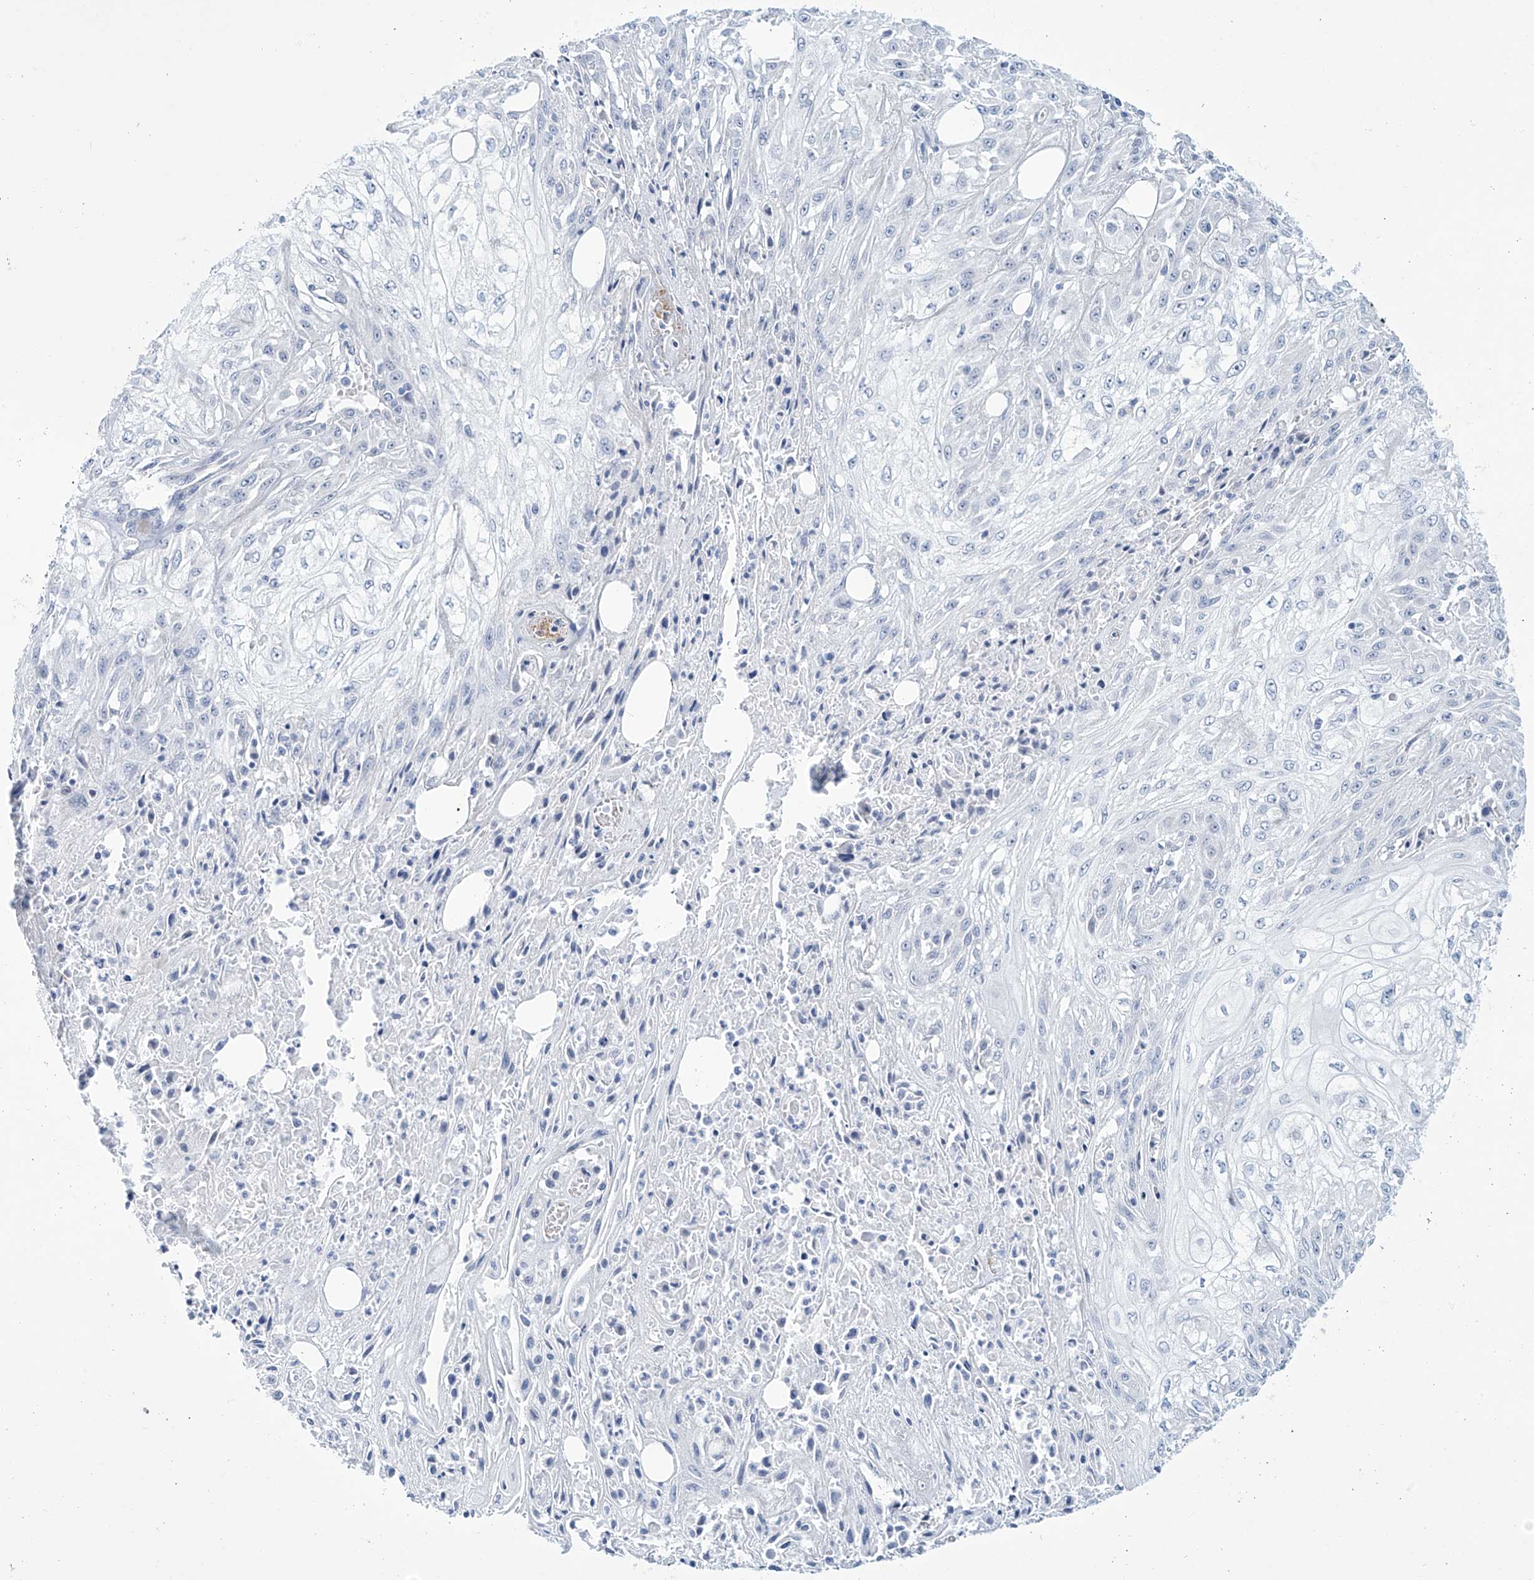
{"staining": {"intensity": "negative", "quantity": "none", "location": "none"}, "tissue": "skin cancer", "cell_type": "Tumor cells", "image_type": "cancer", "snomed": [{"axis": "morphology", "description": "Squamous cell carcinoma, NOS"}, {"axis": "morphology", "description": "Squamous cell carcinoma, metastatic, NOS"}, {"axis": "topography", "description": "Skin"}, {"axis": "topography", "description": "Lymph node"}], "caption": "DAB immunohistochemical staining of human skin cancer (squamous cell carcinoma) shows no significant expression in tumor cells. (Stains: DAB (3,3'-diaminobenzidine) immunohistochemistry with hematoxylin counter stain, Microscopy: brightfield microscopy at high magnification).", "gene": "TRIM60", "patient": {"sex": "male", "age": 75}}